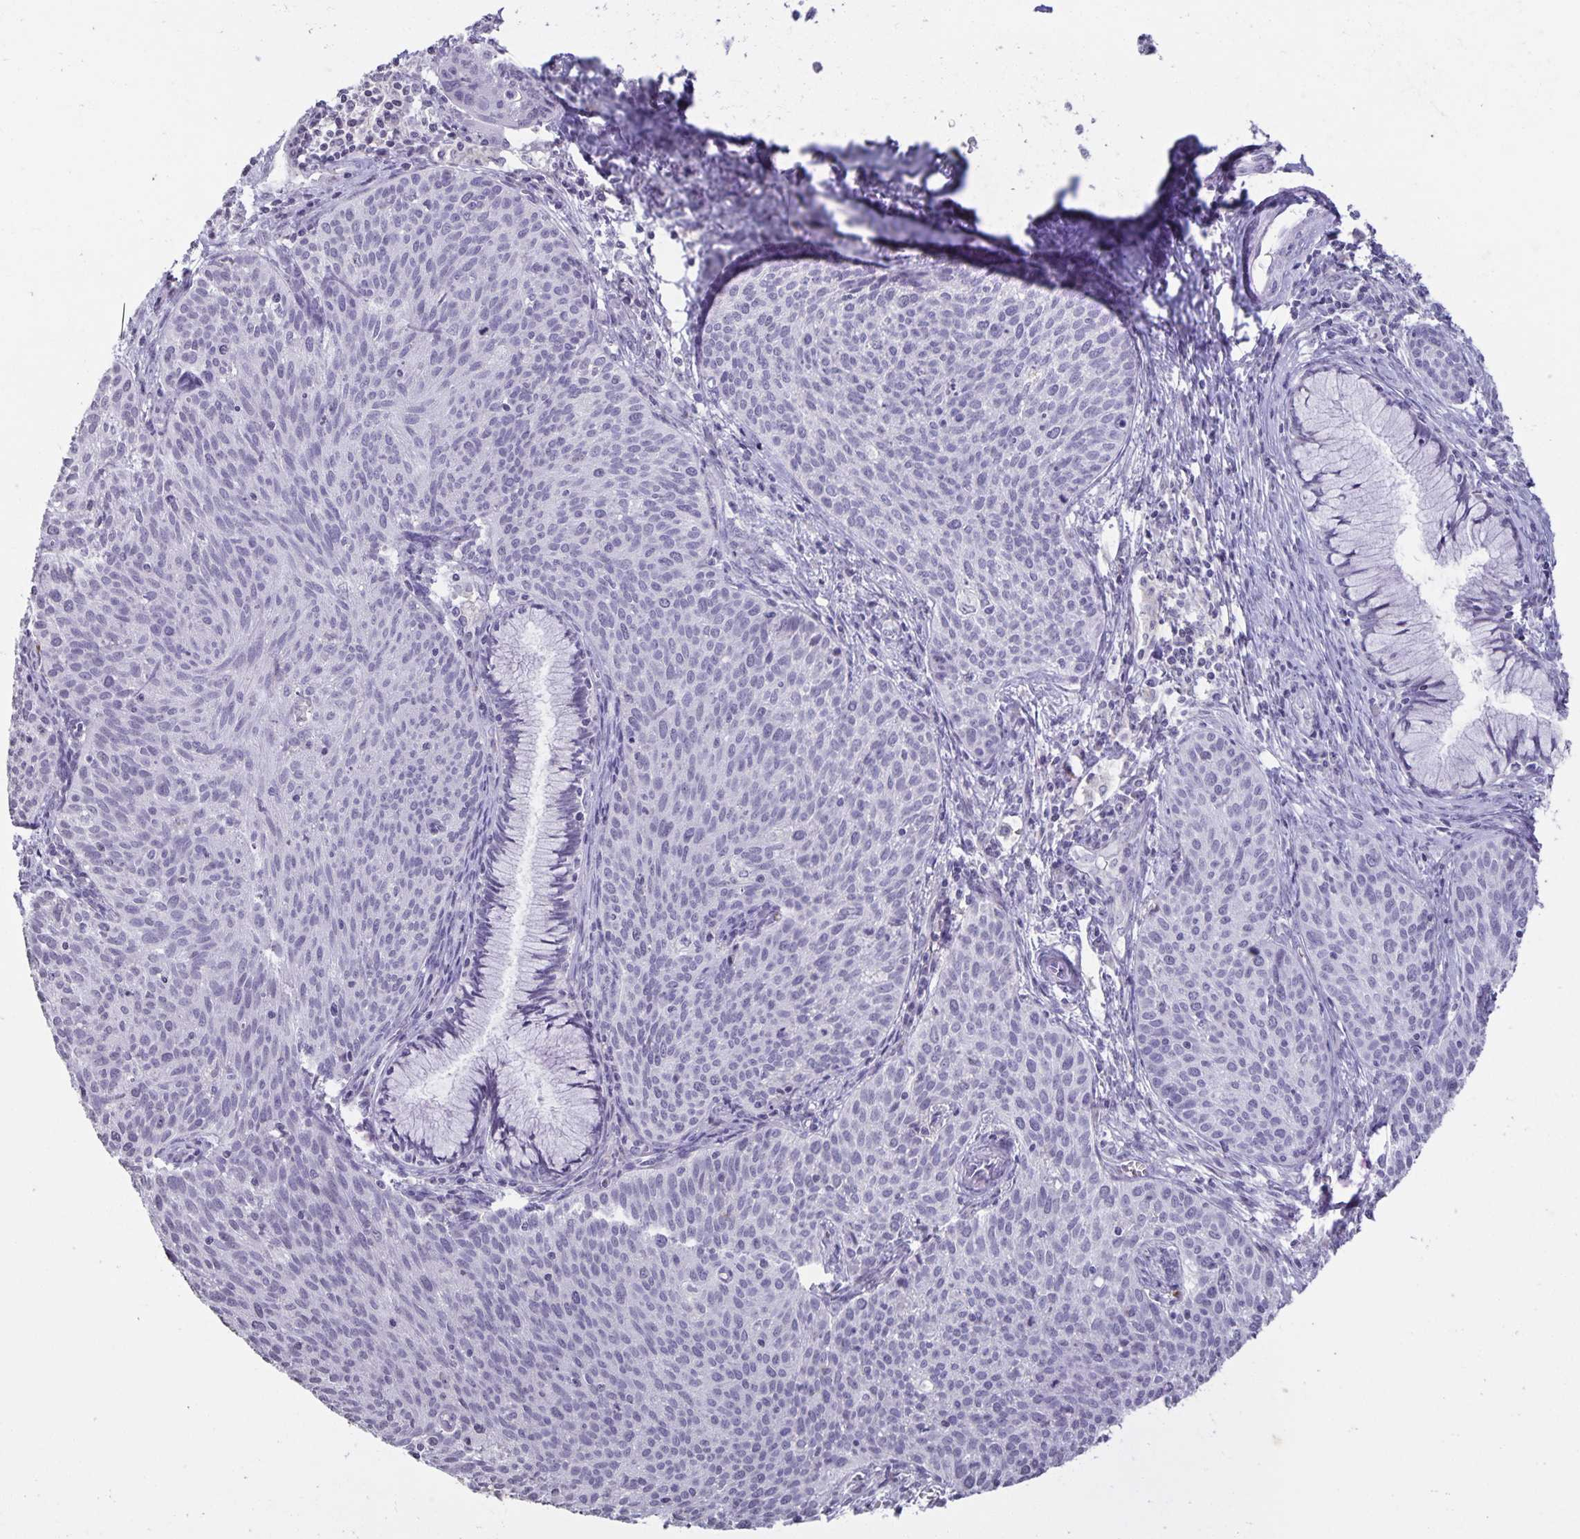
{"staining": {"intensity": "negative", "quantity": "none", "location": "none"}, "tissue": "cervical cancer", "cell_type": "Tumor cells", "image_type": "cancer", "snomed": [{"axis": "morphology", "description": "Squamous cell carcinoma, NOS"}, {"axis": "topography", "description": "Cervix"}], "caption": "An image of squamous cell carcinoma (cervical) stained for a protein exhibits no brown staining in tumor cells.", "gene": "AQP4", "patient": {"sex": "female", "age": 38}}